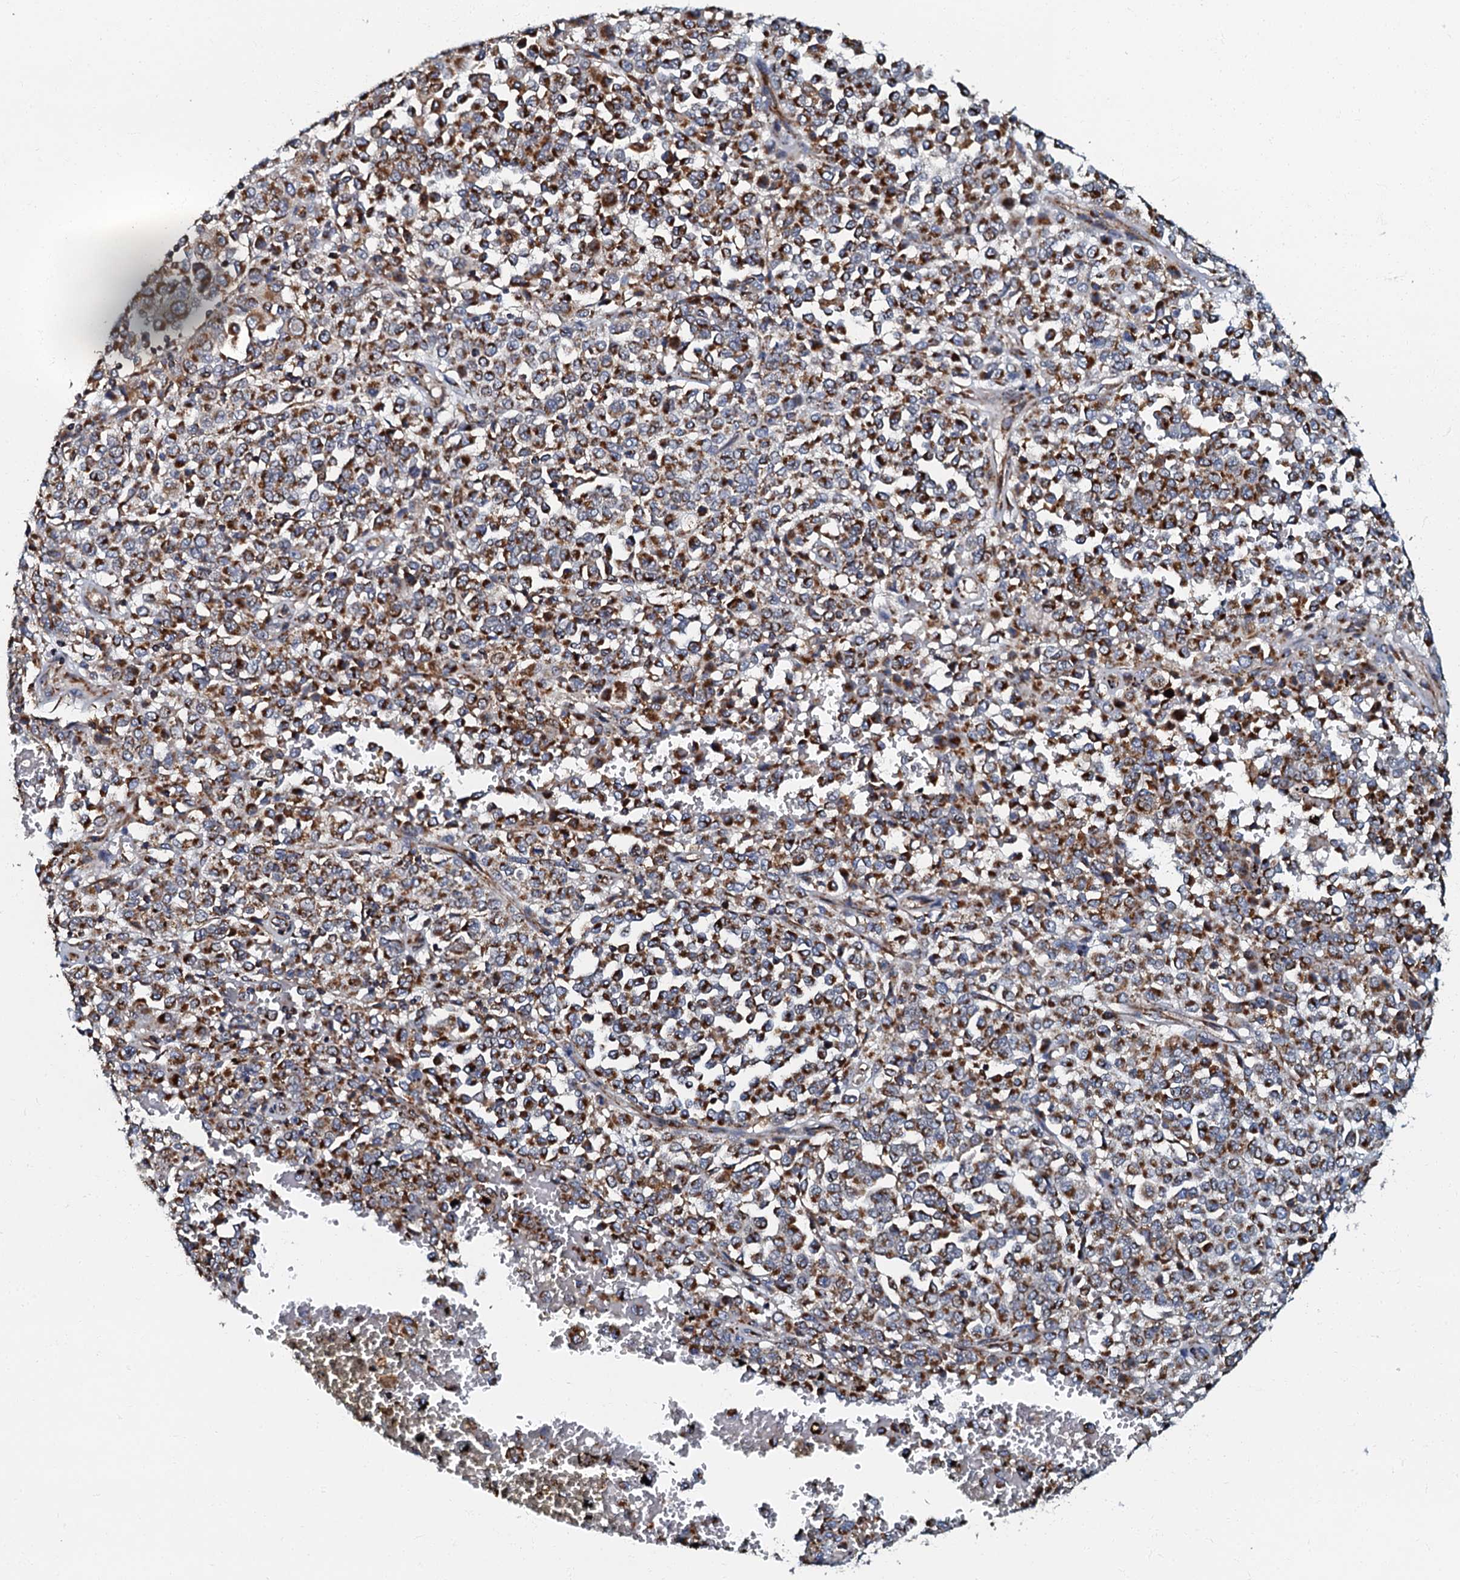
{"staining": {"intensity": "strong", "quantity": ">75%", "location": "cytoplasmic/membranous"}, "tissue": "melanoma", "cell_type": "Tumor cells", "image_type": "cancer", "snomed": [{"axis": "morphology", "description": "Malignant melanoma, Metastatic site"}, {"axis": "topography", "description": "Pancreas"}], "caption": "The histopathology image exhibits a brown stain indicating the presence of a protein in the cytoplasmic/membranous of tumor cells in malignant melanoma (metastatic site).", "gene": "NDUFA12", "patient": {"sex": "female", "age": 30}}